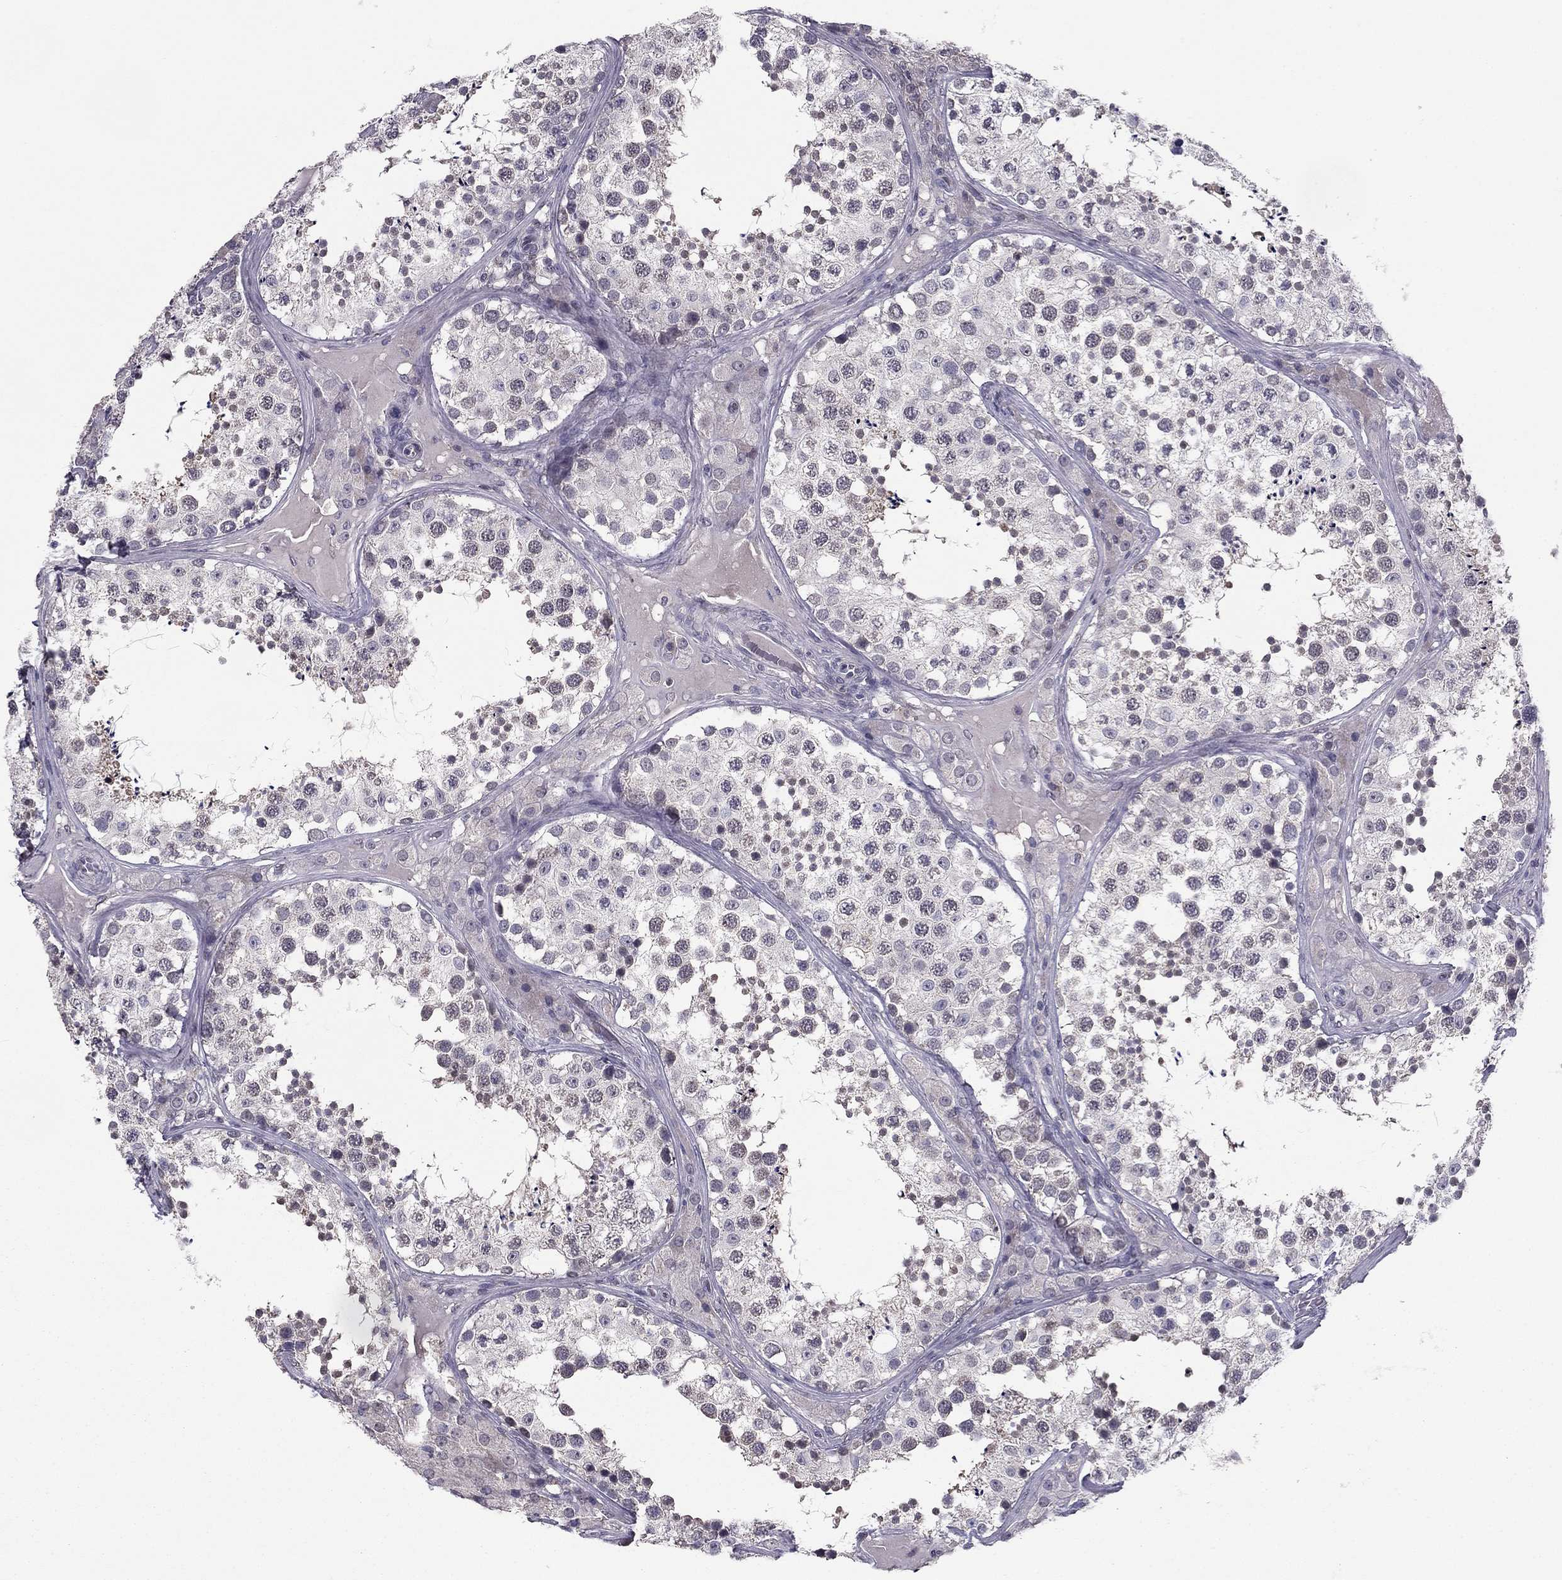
{"staining": {"intensity": "weak", "quantity": "<25%", "location": "cytoplasmic/membranous"}, "tissue": "testis", "cell_type": "Cells in seminiferous ducts", "image_type": "normal", "snomed": [{"axis": "morphology", "description": "Normal tissue, NOS"}, {"axis": "topography", "description": "Testis"}], "caption": "Benign testis was stained to show a protein in brown. There is no significant staining in cells in seminiferous ducts. (IHC, brightfield microscopy, high magnification).", "gene": "HCN1", "patient": {"sex": "male", "age": 34}}